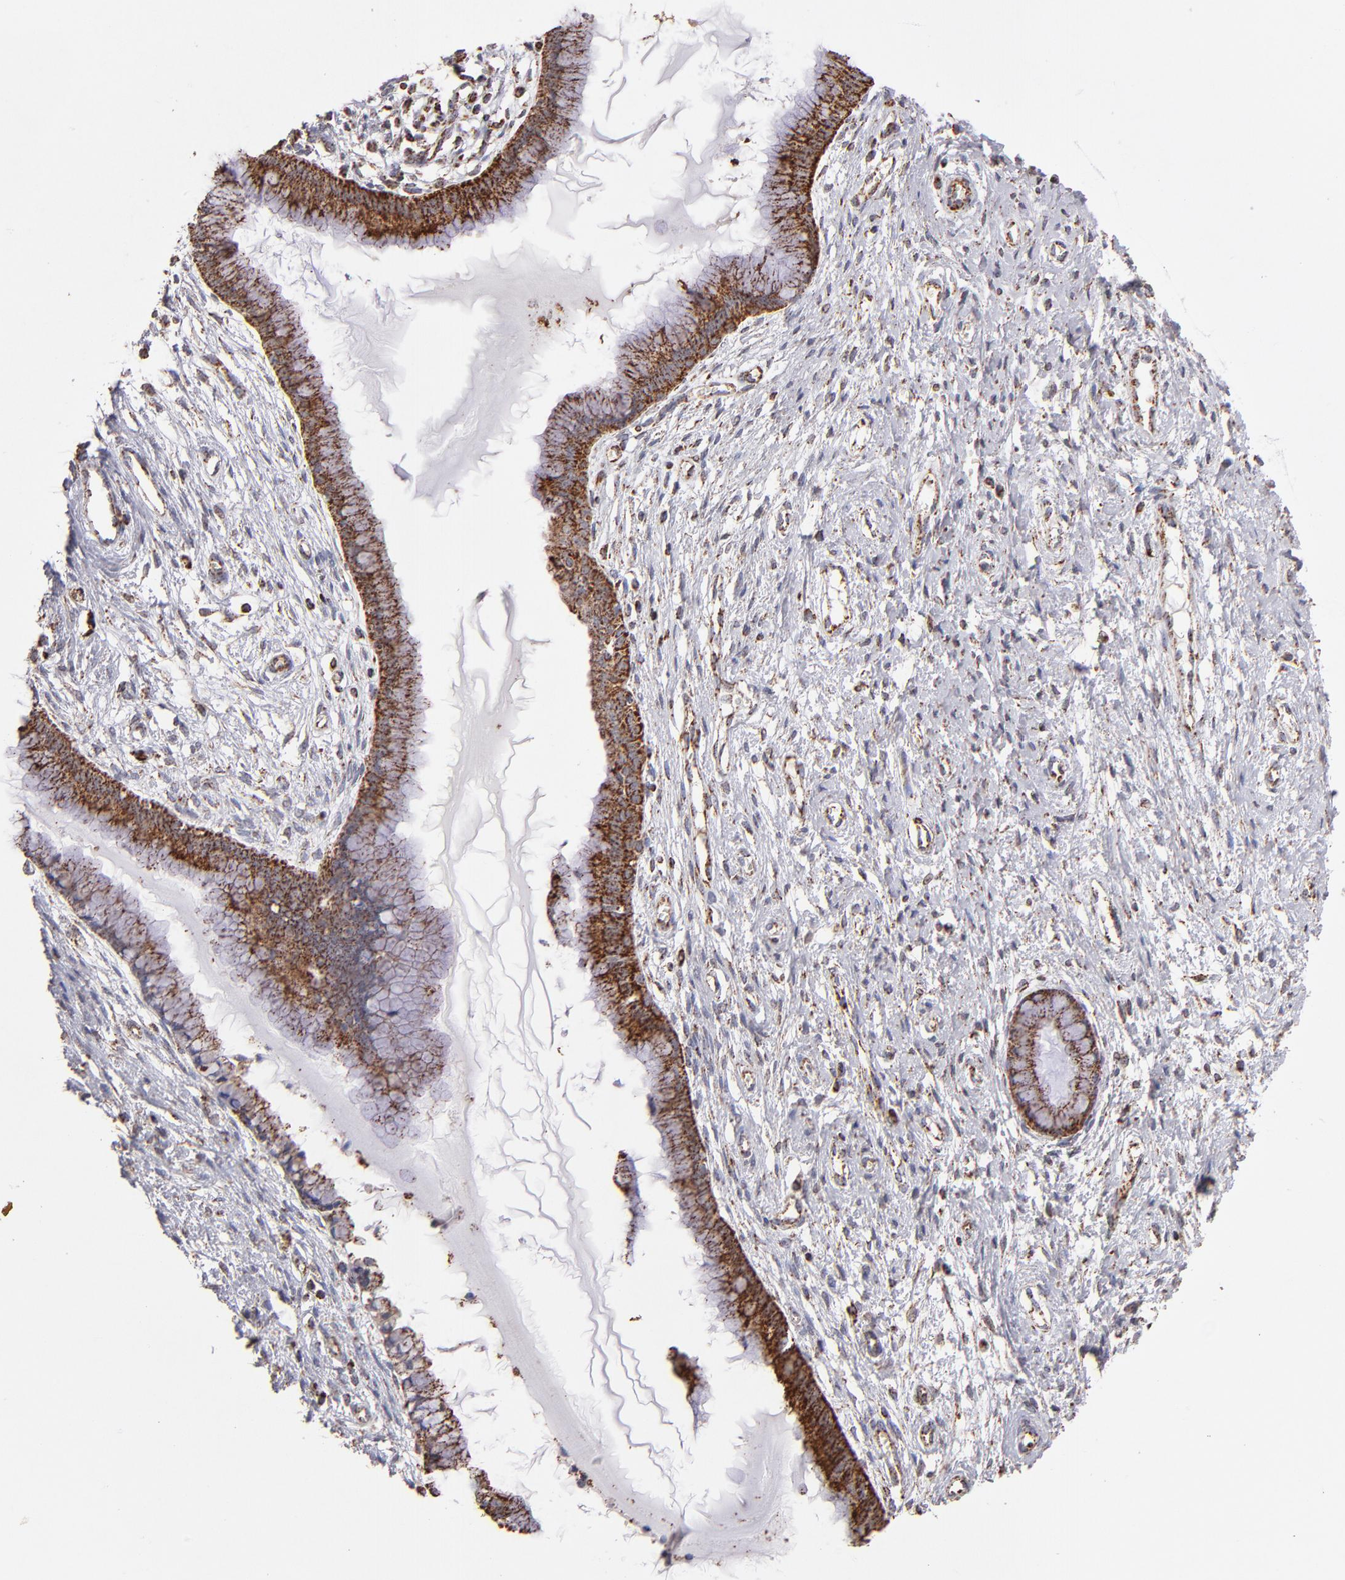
{"staining": {"intensity": "strong", "quantity": ">75%", "location": "cytoplasmic/membranous"}, "tissue": "cervix", "cell_type": "Glandular cells", "image_type": "normal", "snomed": [{"axis": "morphology", "description": "Normal tissue, NOS"}, {"axis": "topography", "description": "Cervix"}], "caption": "Unremarkable cervix displays strong cytoplasmic/membranous expression in approximately >75% of glandular cells (brown staining indicates protein expression, while blue staining denotes nuclei)..", "gene": "DLST", "patient": {"sex": "female", "age": 55}}